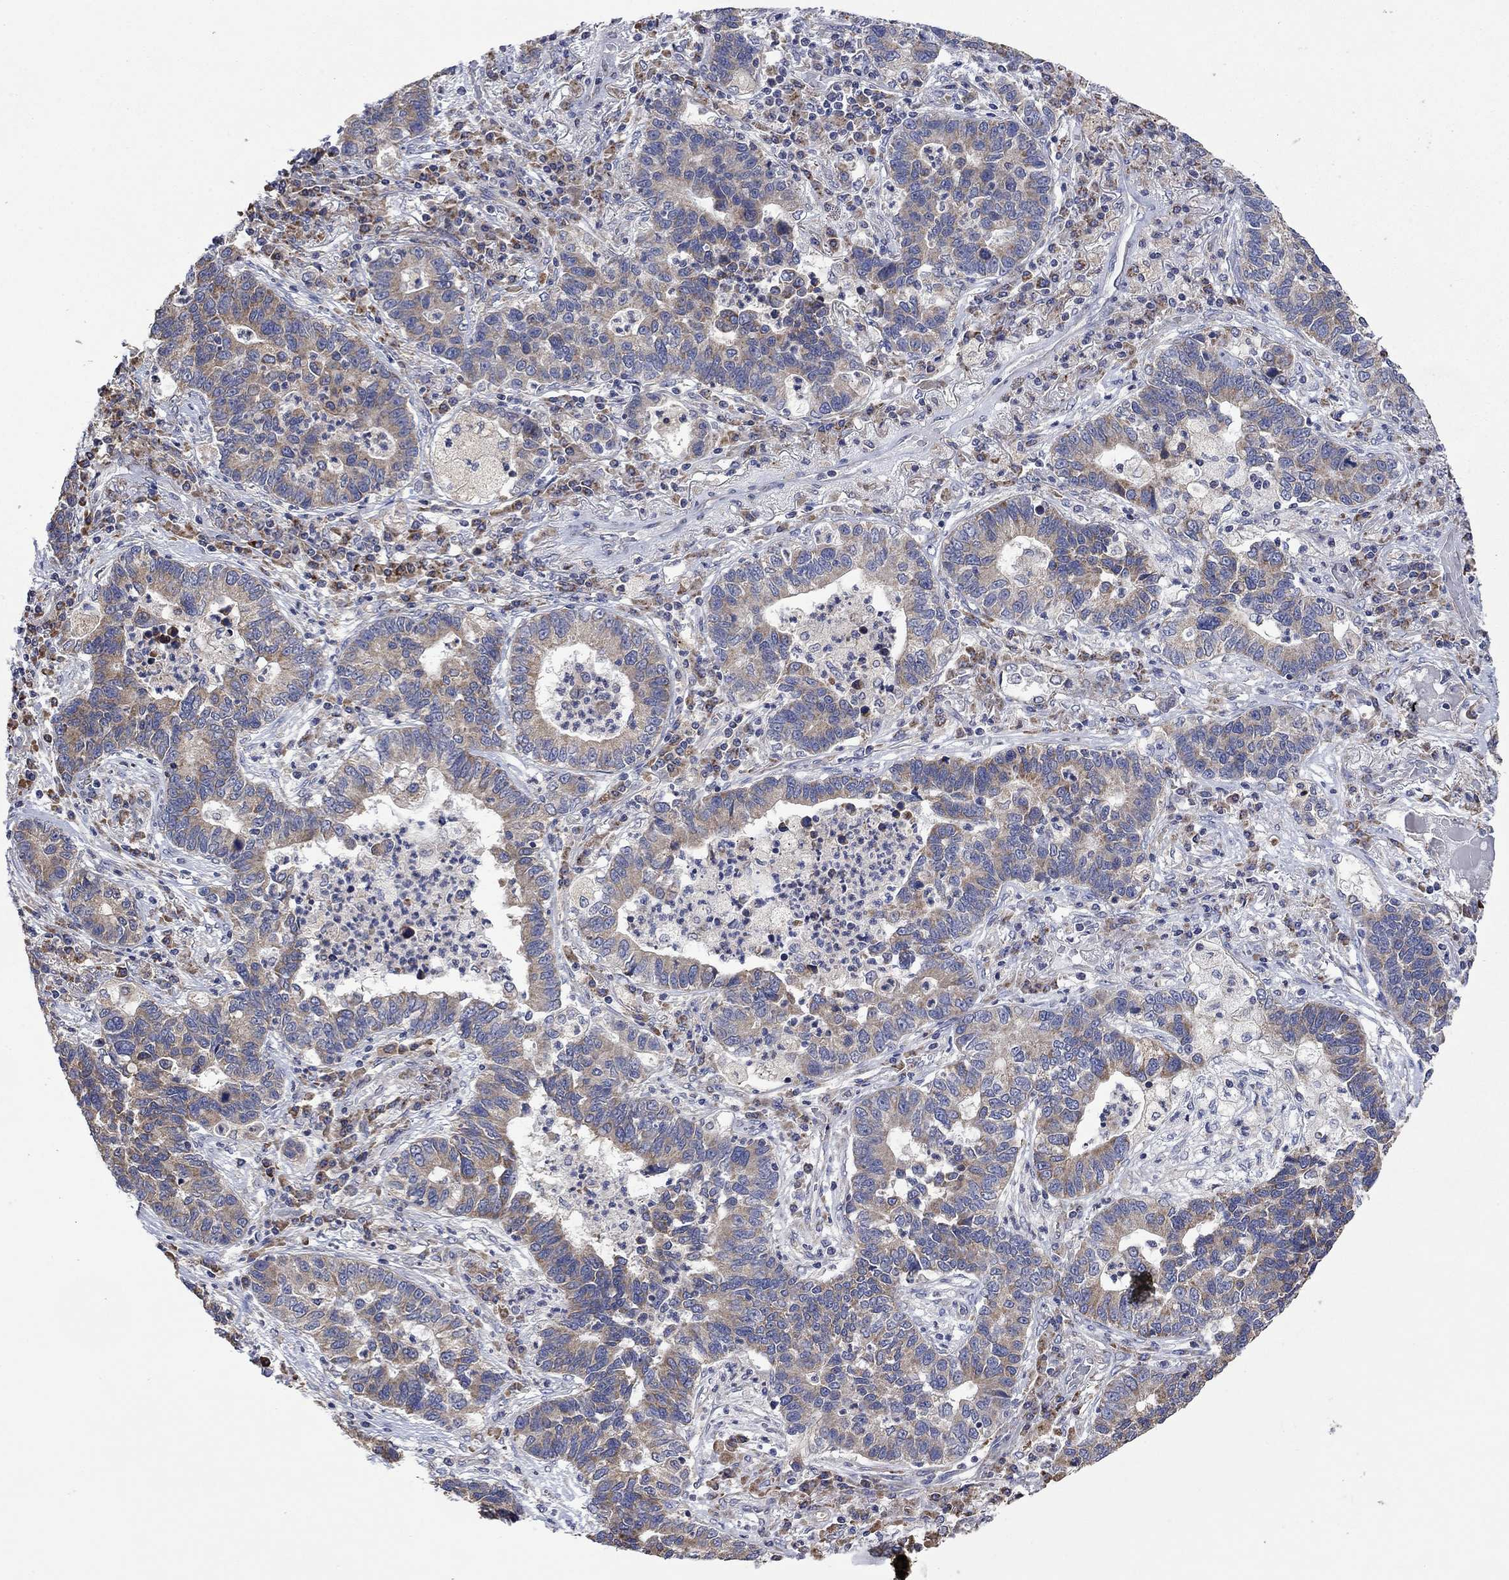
{"staining": {"intensity": "moderate", "quantity": "25%-75%", "location": "cytoplasmic/membranous"}, "tissue": "lung cancer", "cell_type": "Tumor cells", "image_type": "cancer", "snomed": [{"axis": "morphology", "description": "Adenocarcinoma, NOS"}, {"axis": "topography", "description": "Lung"}], "caption": "Immunohistochemistry photomicrograph of neoplastic tissue: human adenocarcinoma (lung) stained using IHC exhibits medium levels of moderate protein expression localized specifically in the cytoplasmic/membranous of tumor cells, appearing as a cytoplasmic/membranous brown color.", "gene": "FURIN", "patient": {"sex": "female", "age": 57}}